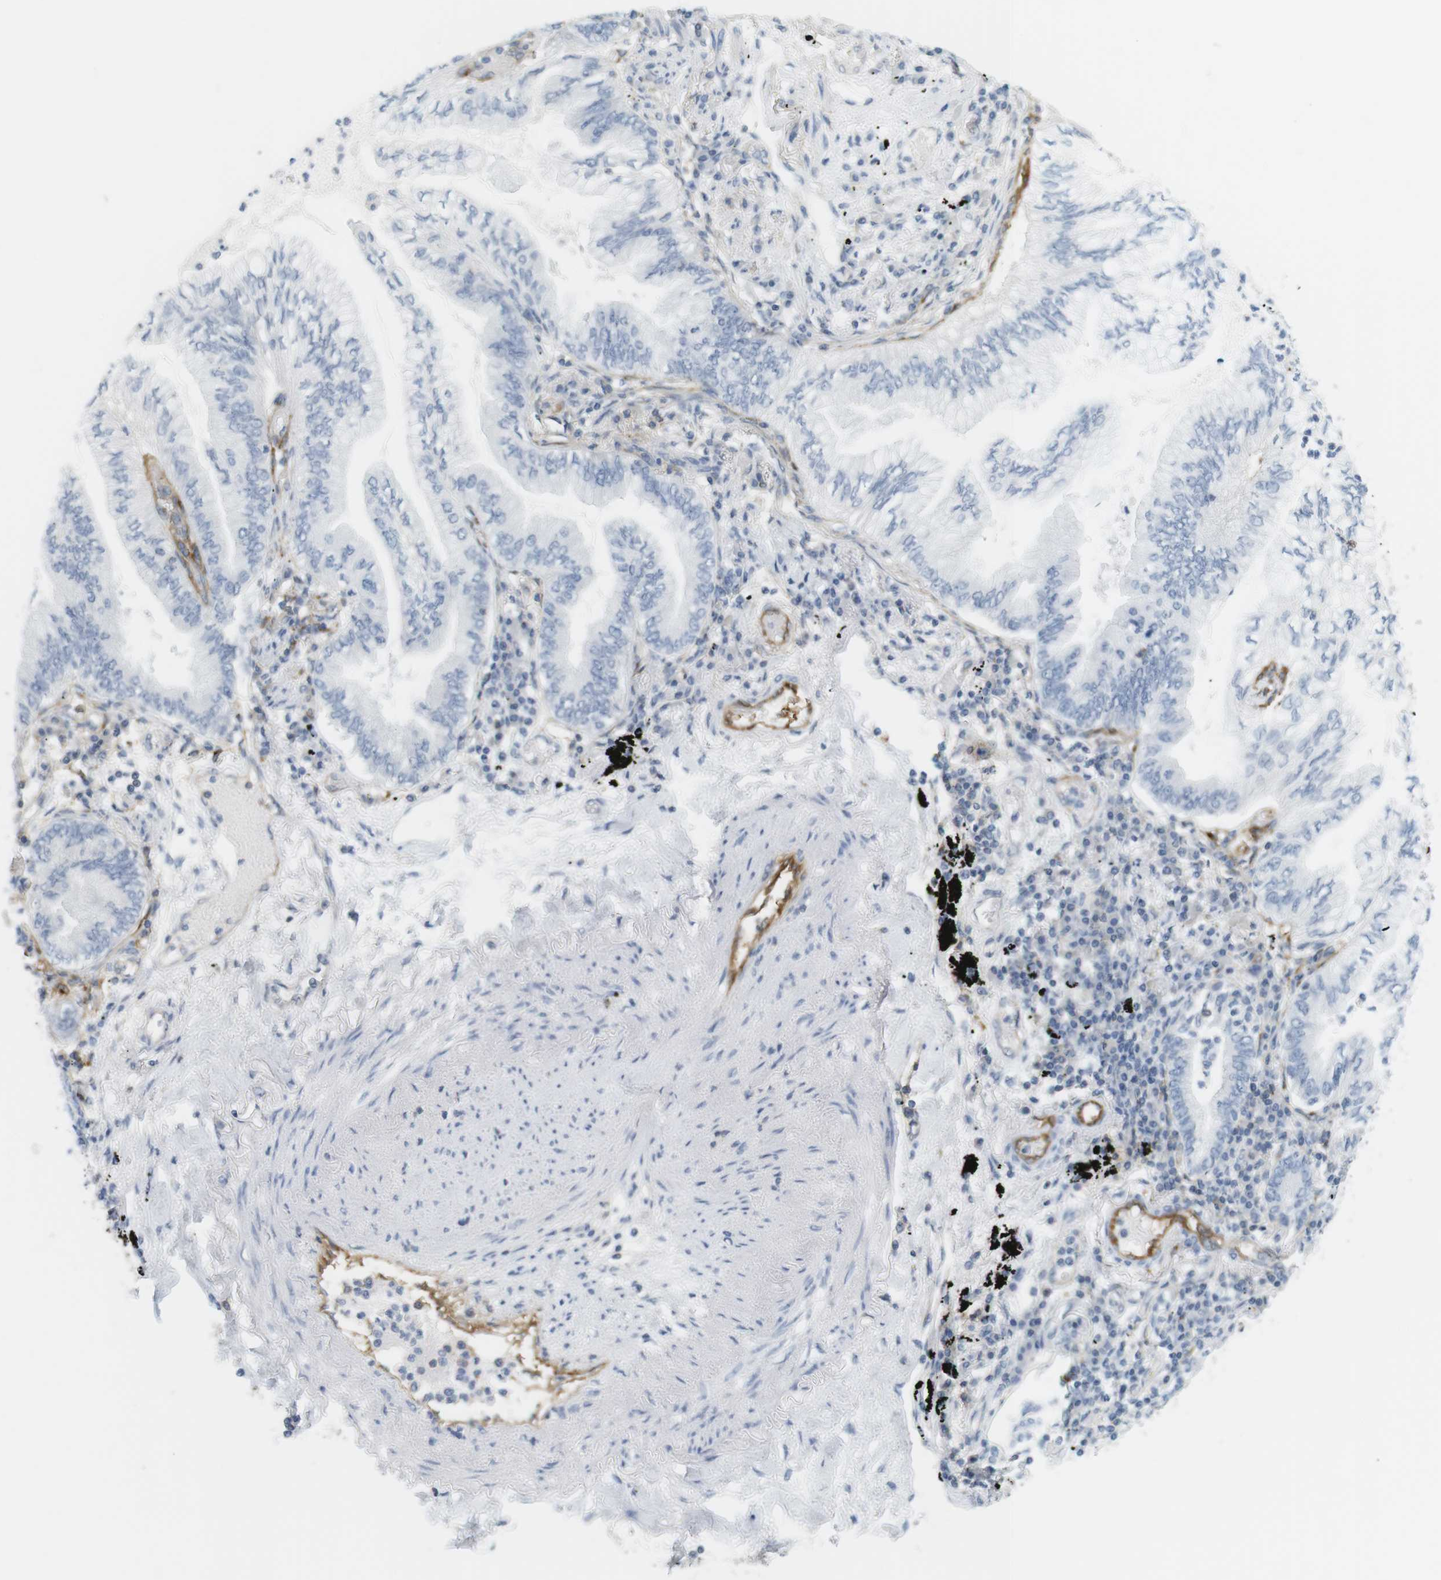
{"staining": {"intensity": "negative", "quantity": "none", "location": "none"}, "tissue": "lung cancer", "cell_type": "Tumor cells", "image_type": "cancer", "snomed": [{"axis": "morphology", "description": "Normal tissue, NOS"}, {"axis": "morphology", "description": "Adenocarcinoma, NOS"}, {"axis": "topography", "description": "Bronchus"}, {"axis": "topography", "description": "Lung"}], "caption": "High magnification brightfield microscopy of lung cancer (adenocarcinoma) stained with DAB (3,3'-diaminobenzidine) (brown) and counterstained with hematoxylin (blue): tumor cells show no significant expression.", "gene": "F2R", "patient": {"sex": "female", "age": 70}}